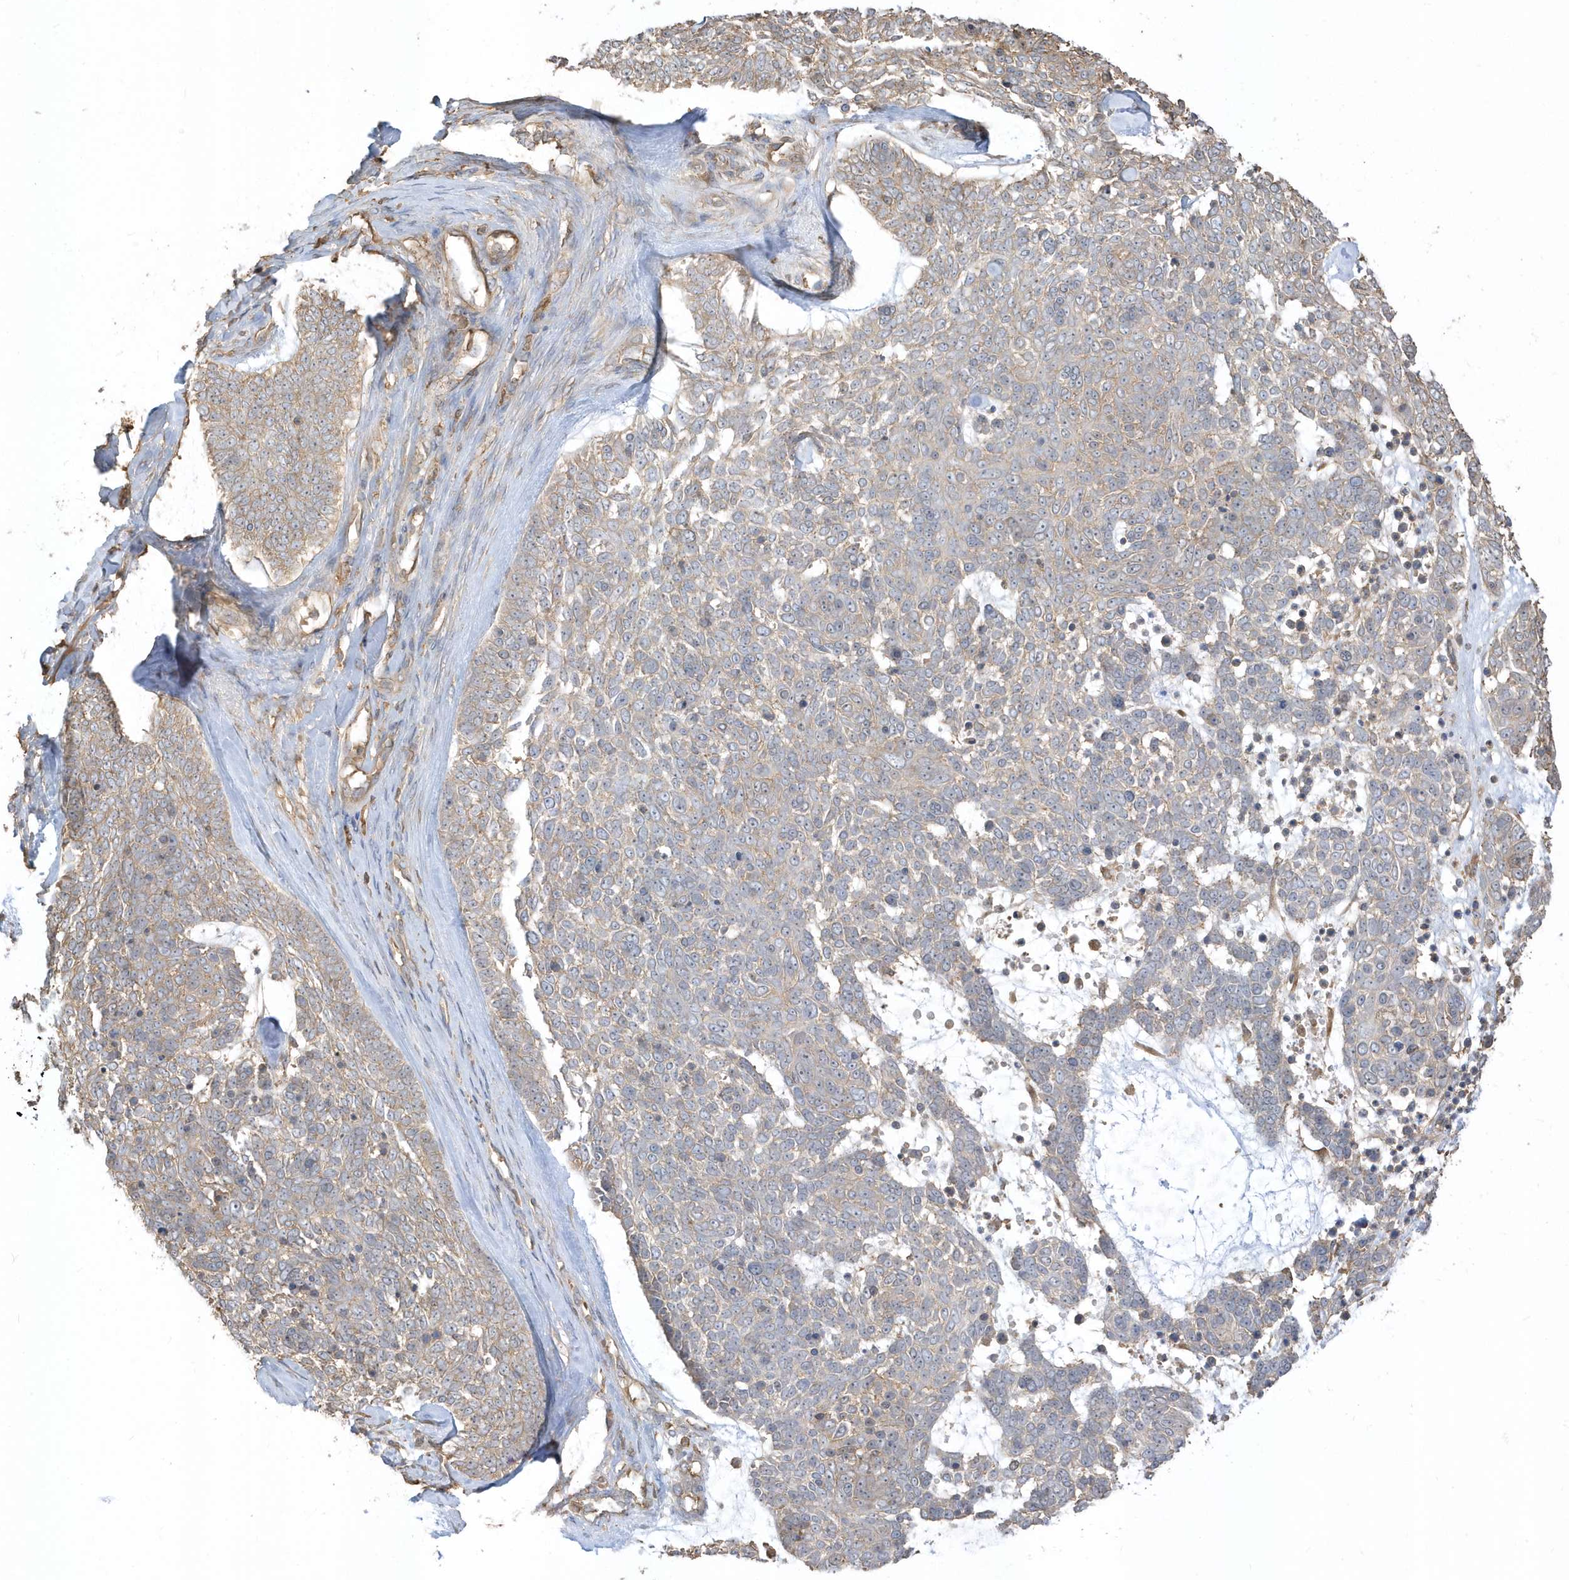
{"staining": {"intensity": "weak", "quantity": "<25%", "location": "cytoplasmic/membranous"}, "tissue": "skin cancer", "cell_type": "Tumor cells", "image_type": "cancer", "snomed": [{"axis": "morphology", "description": "Basal cell carcinoma"}, {"axis": "topography", "description": "Skin"}], "caption": "Immunohistochemistry of basal cell carcinoma (skin) reveals no expression in tumor cells. (Stains: DAB (3,3'-diaminobenzidine) immunohistochemistry with hematoxylin counter stain, Microscopy: brightfield microscopy at high magnification).", "gene": "ZBTB8A", "patient": {"sex": "female", "age": 81}}